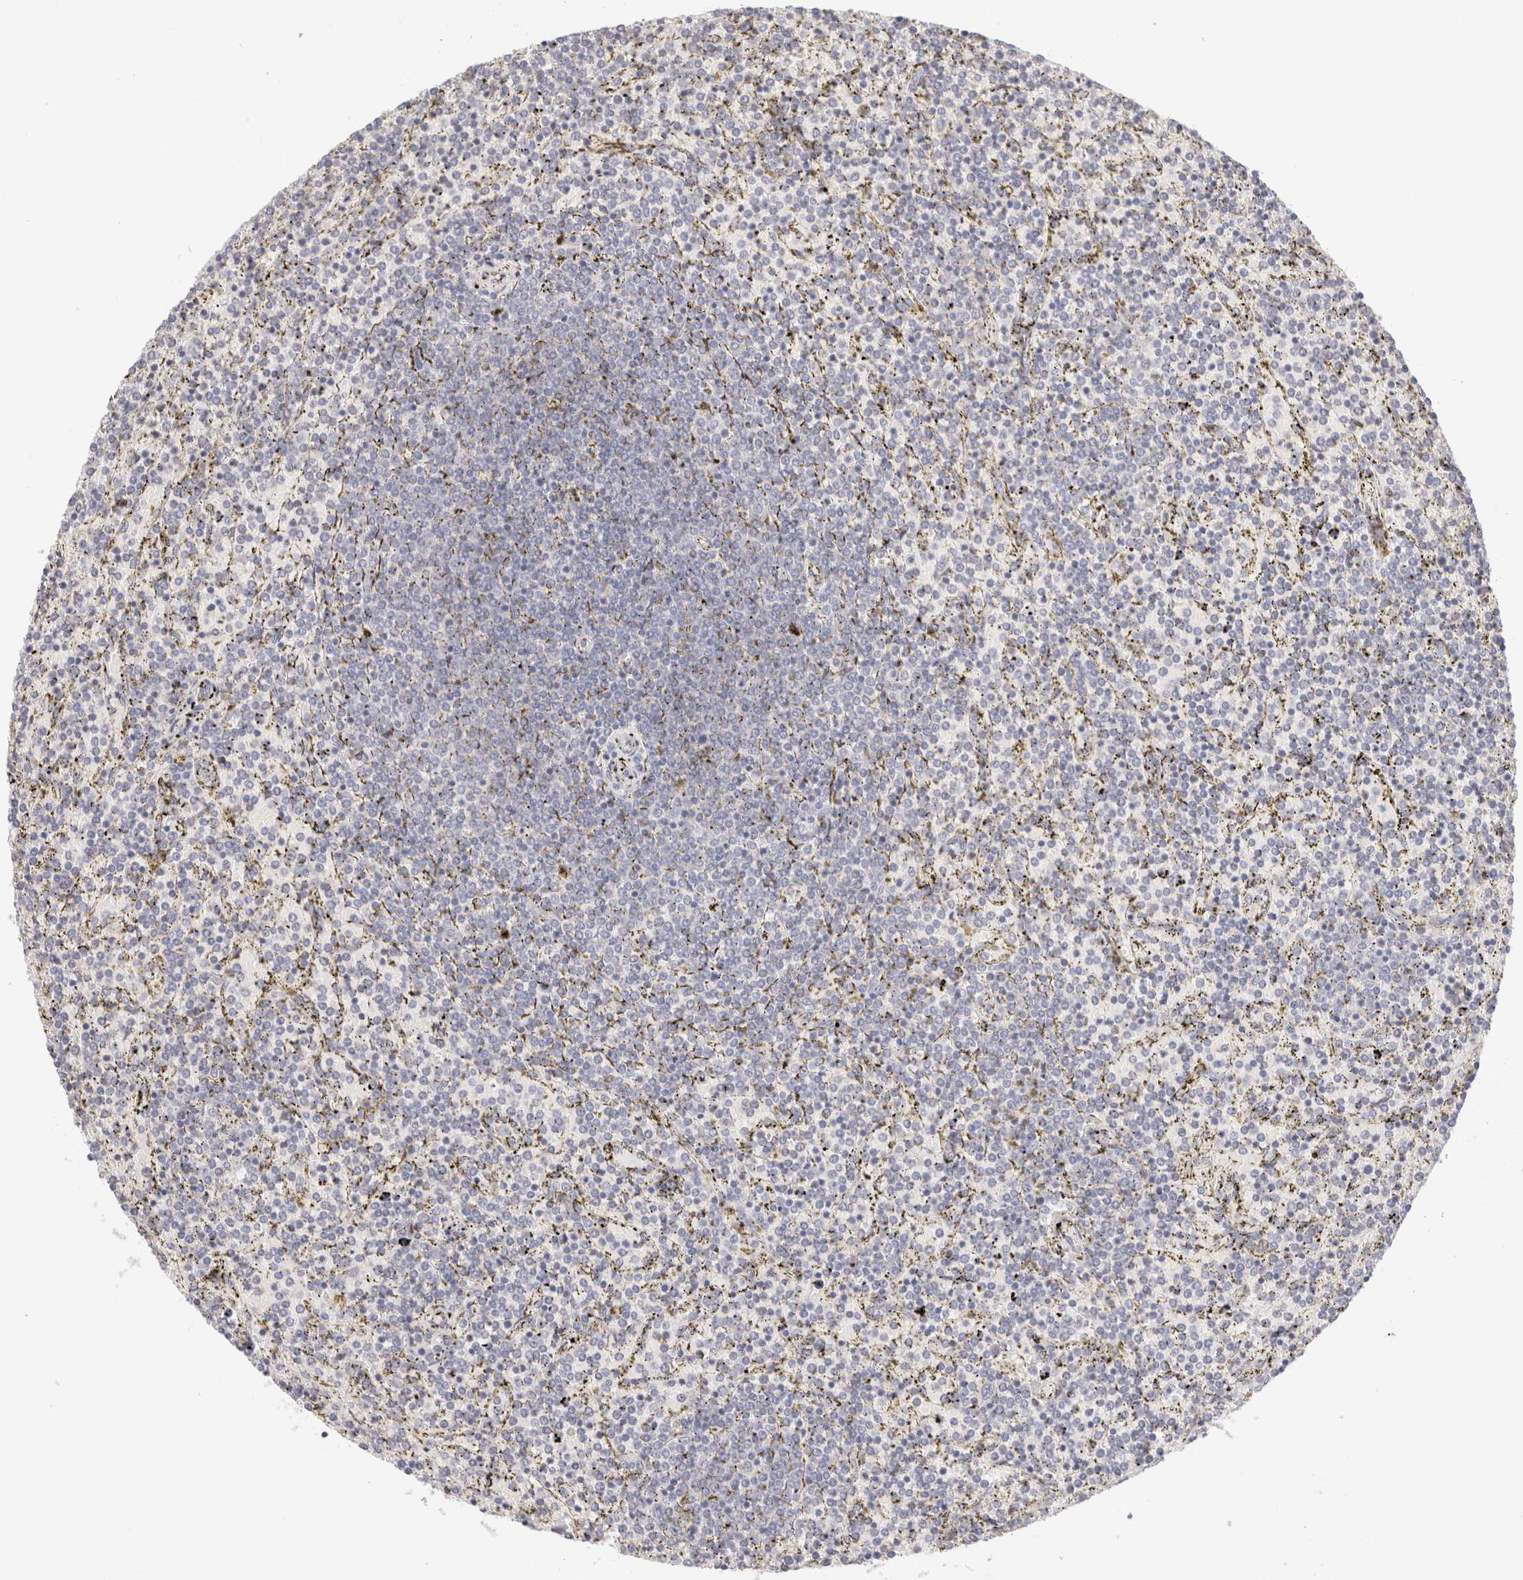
{"staining": {"intensity": "negative", "quantity": "none", "location": "none"}, "tissue": "lymphoma", "cell_type": "Tumor cells", "image_type": "cancer", "snomed": [{"axis": "morphology", "description": "Malignant lymphoma, non-Hodgkin's type, Low grade"}, {"axis": "topography", "description": "Spleen"}], "caption": "There is no significant staining in tumor cells of malignant lymphoma, non-Hodgkin's type (low-grade).", "gene": "SCGB2A2", "patient": {"sex": "female", "age": 77}}